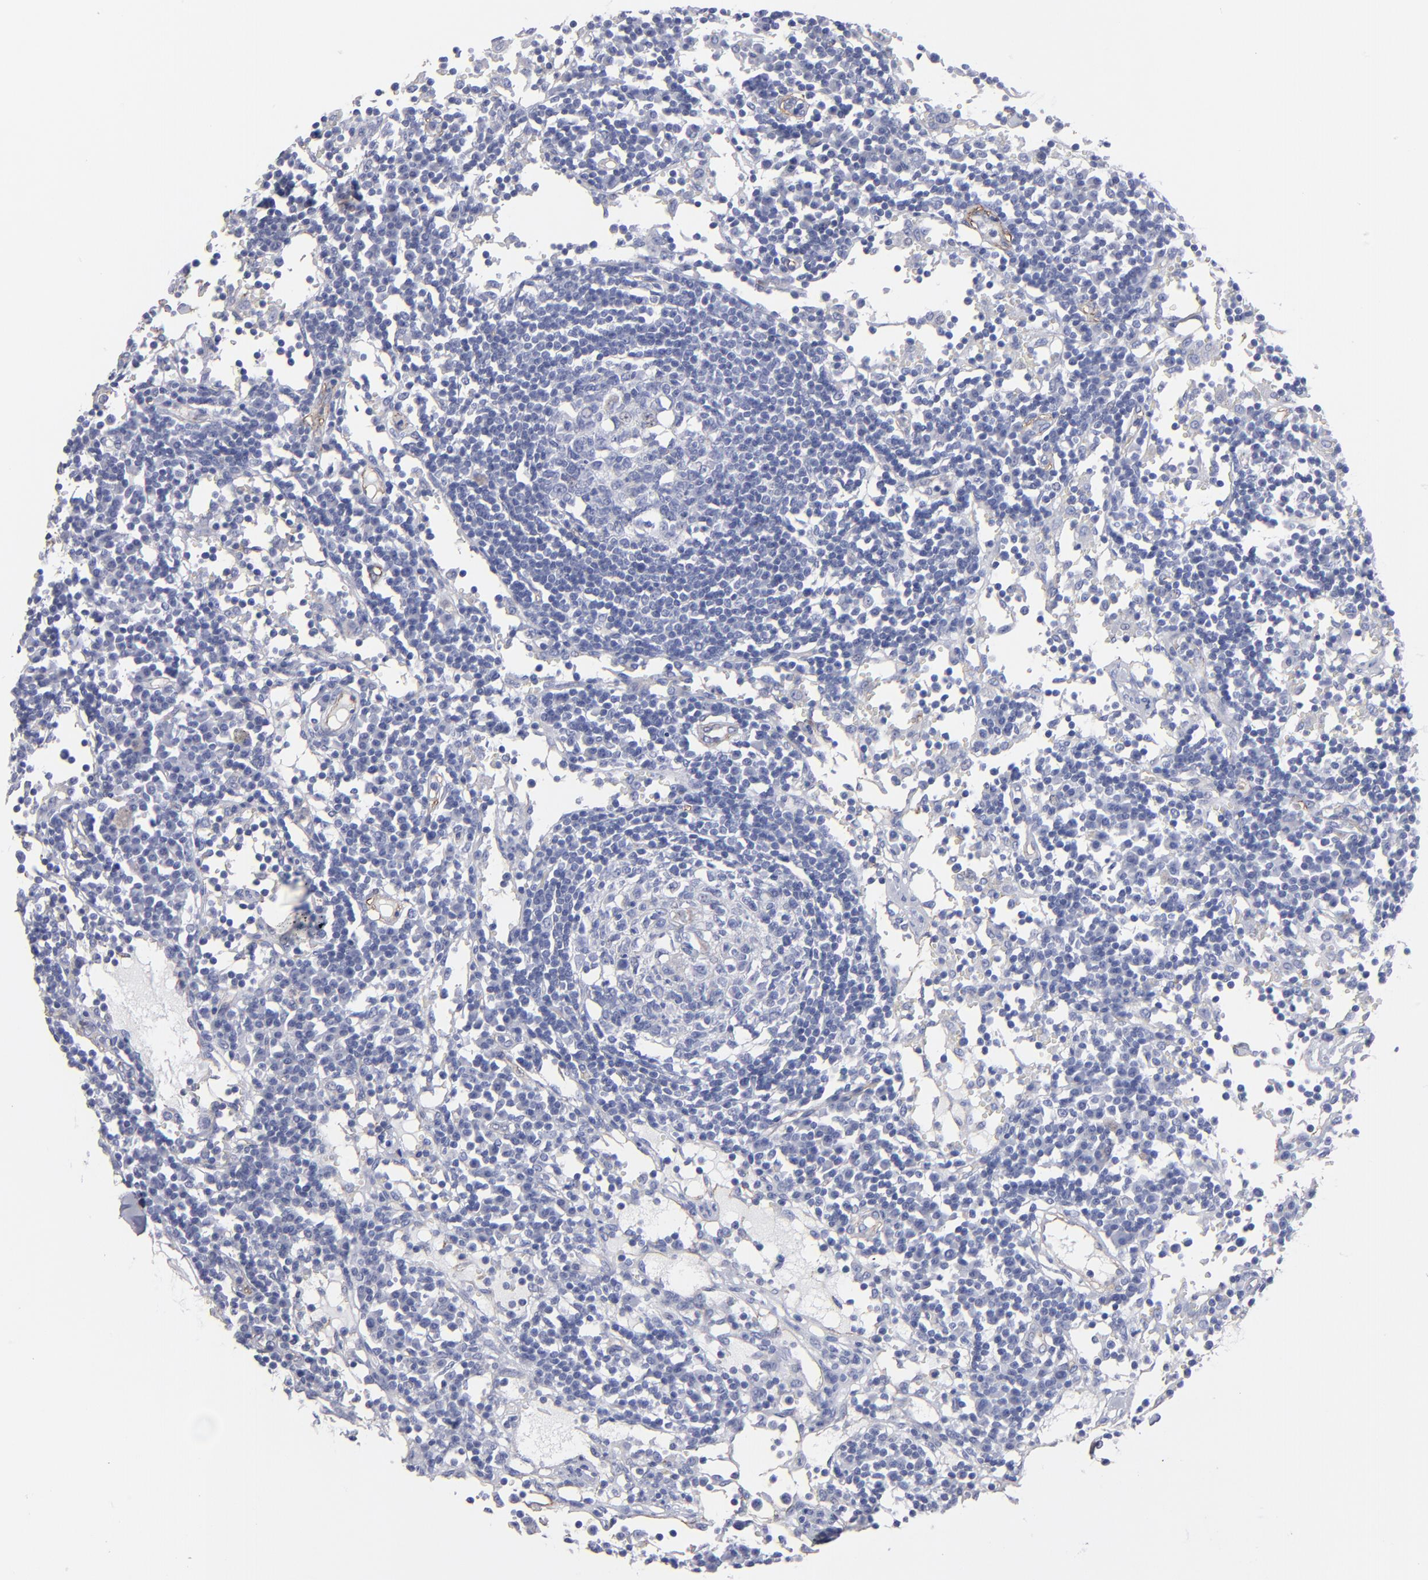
{"staining": {"intensity": "negative", "quantity": "none", "location": "none"}, "tissue": "lymph node", "cell_type": "Germinal center cells", "image_type": "normal", "snomed": [{"axis": "morphology", "description": "Normal tissue, NOS"}, {"axis": "topography", "description": "Lymph node"}], "caption": "Immunohistochemistry (IHC) of unremarkable lymph node displays no positivity in germinal center cells.", "gene": "TM4SF1", "patient": {"sex": "female", "age": 55}}